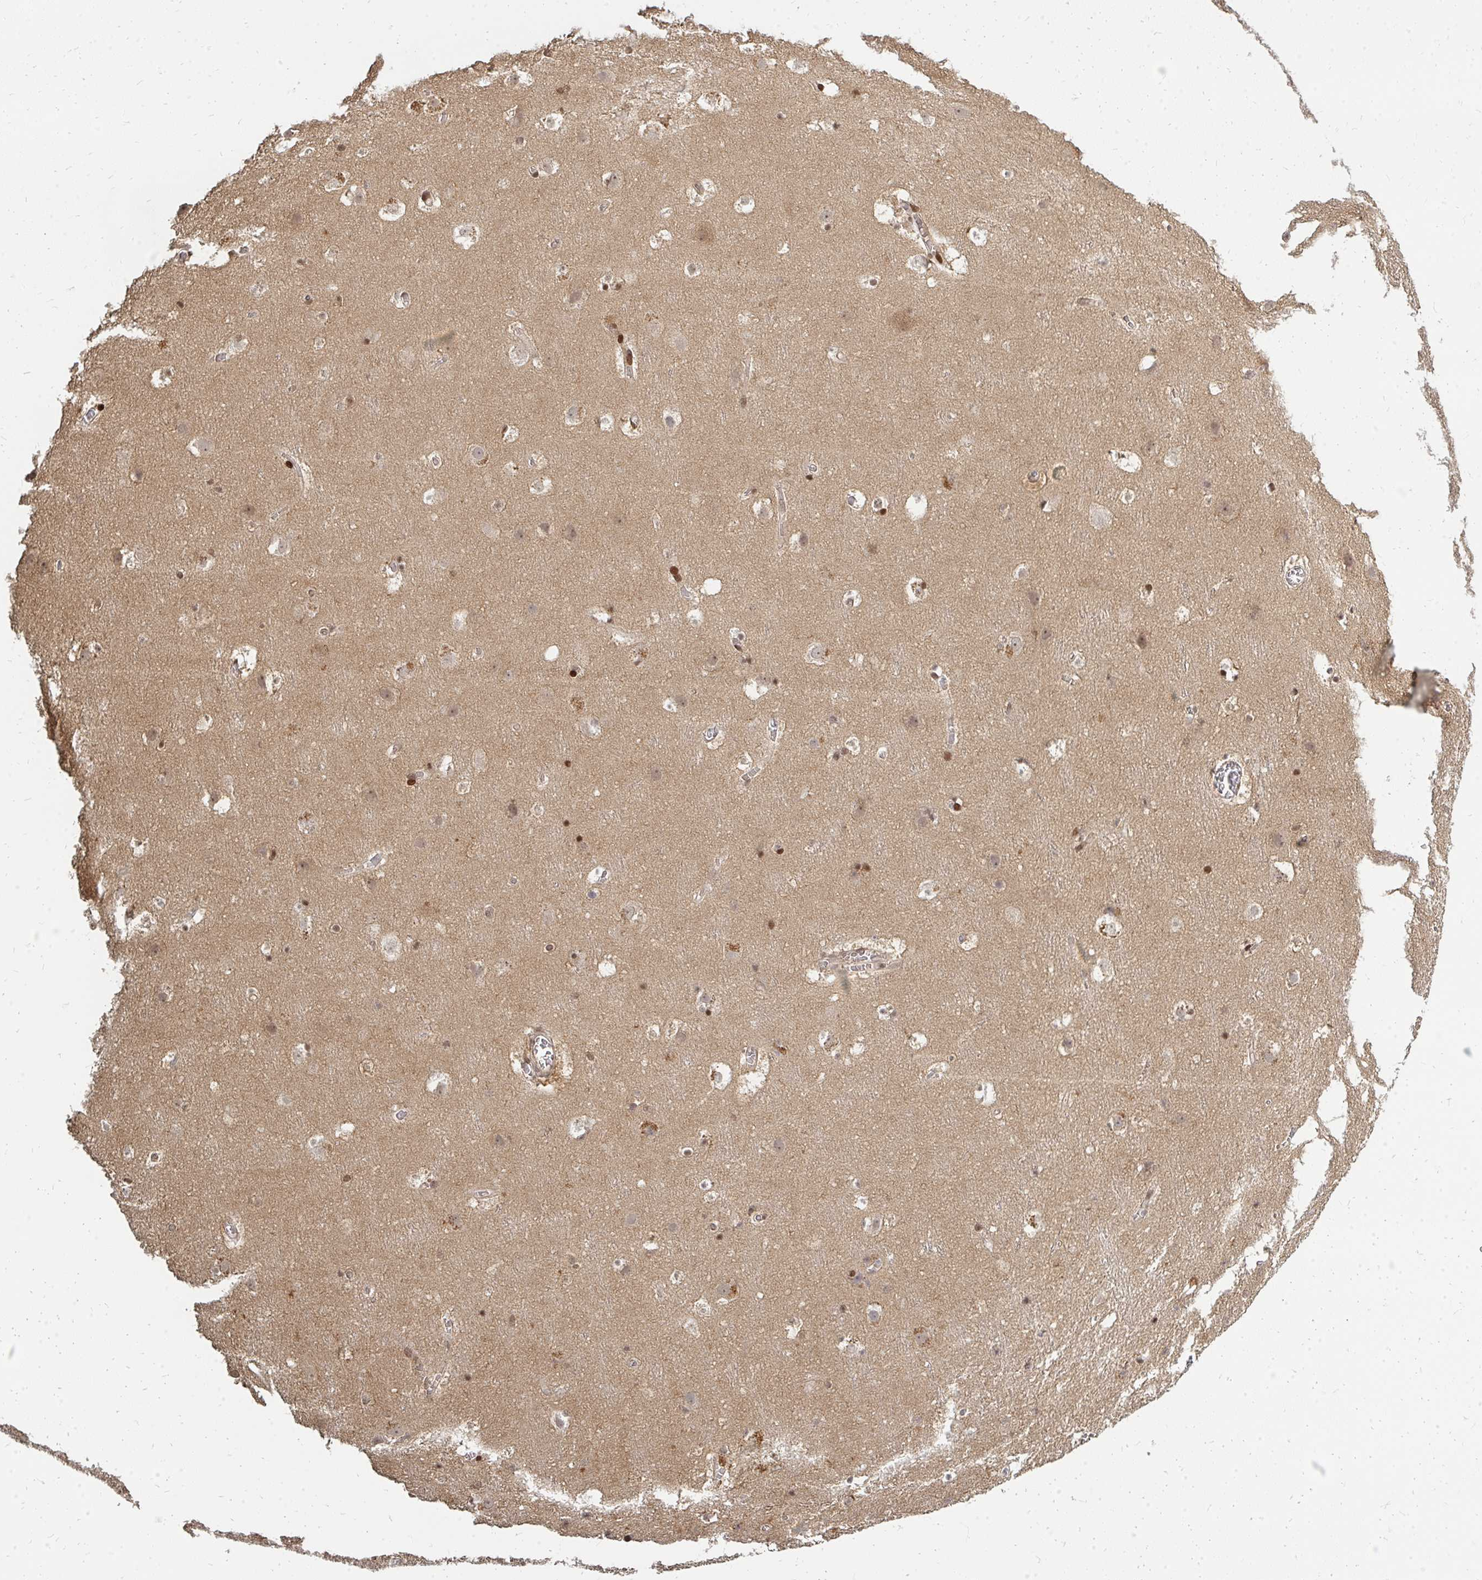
{"staining": {"intensity": "moderate", "quantity": "25%-75%", "location": "cytoplasmic/membranous,nuclear"}, "tissue": "cerebral cortex", "cell_type": "Endothelial cells", "image_type": "normal", "snomed": [{"axis": "morphology", "description": "Normal tissue, NOS"}, {"axis": "topography", "description": "Cerebral cortex"}], "caption": "This photomicrograph reveals normal cerebral cortex stained with IHC to label a protein in brown. The cytoplasmic/membranous,nuclear of endothelial cells show moderate positivity for the protein. Nuclei are counter-stained blue.", "gene": "ZNF285", "patient": {"sex": "female", "age": 42}}